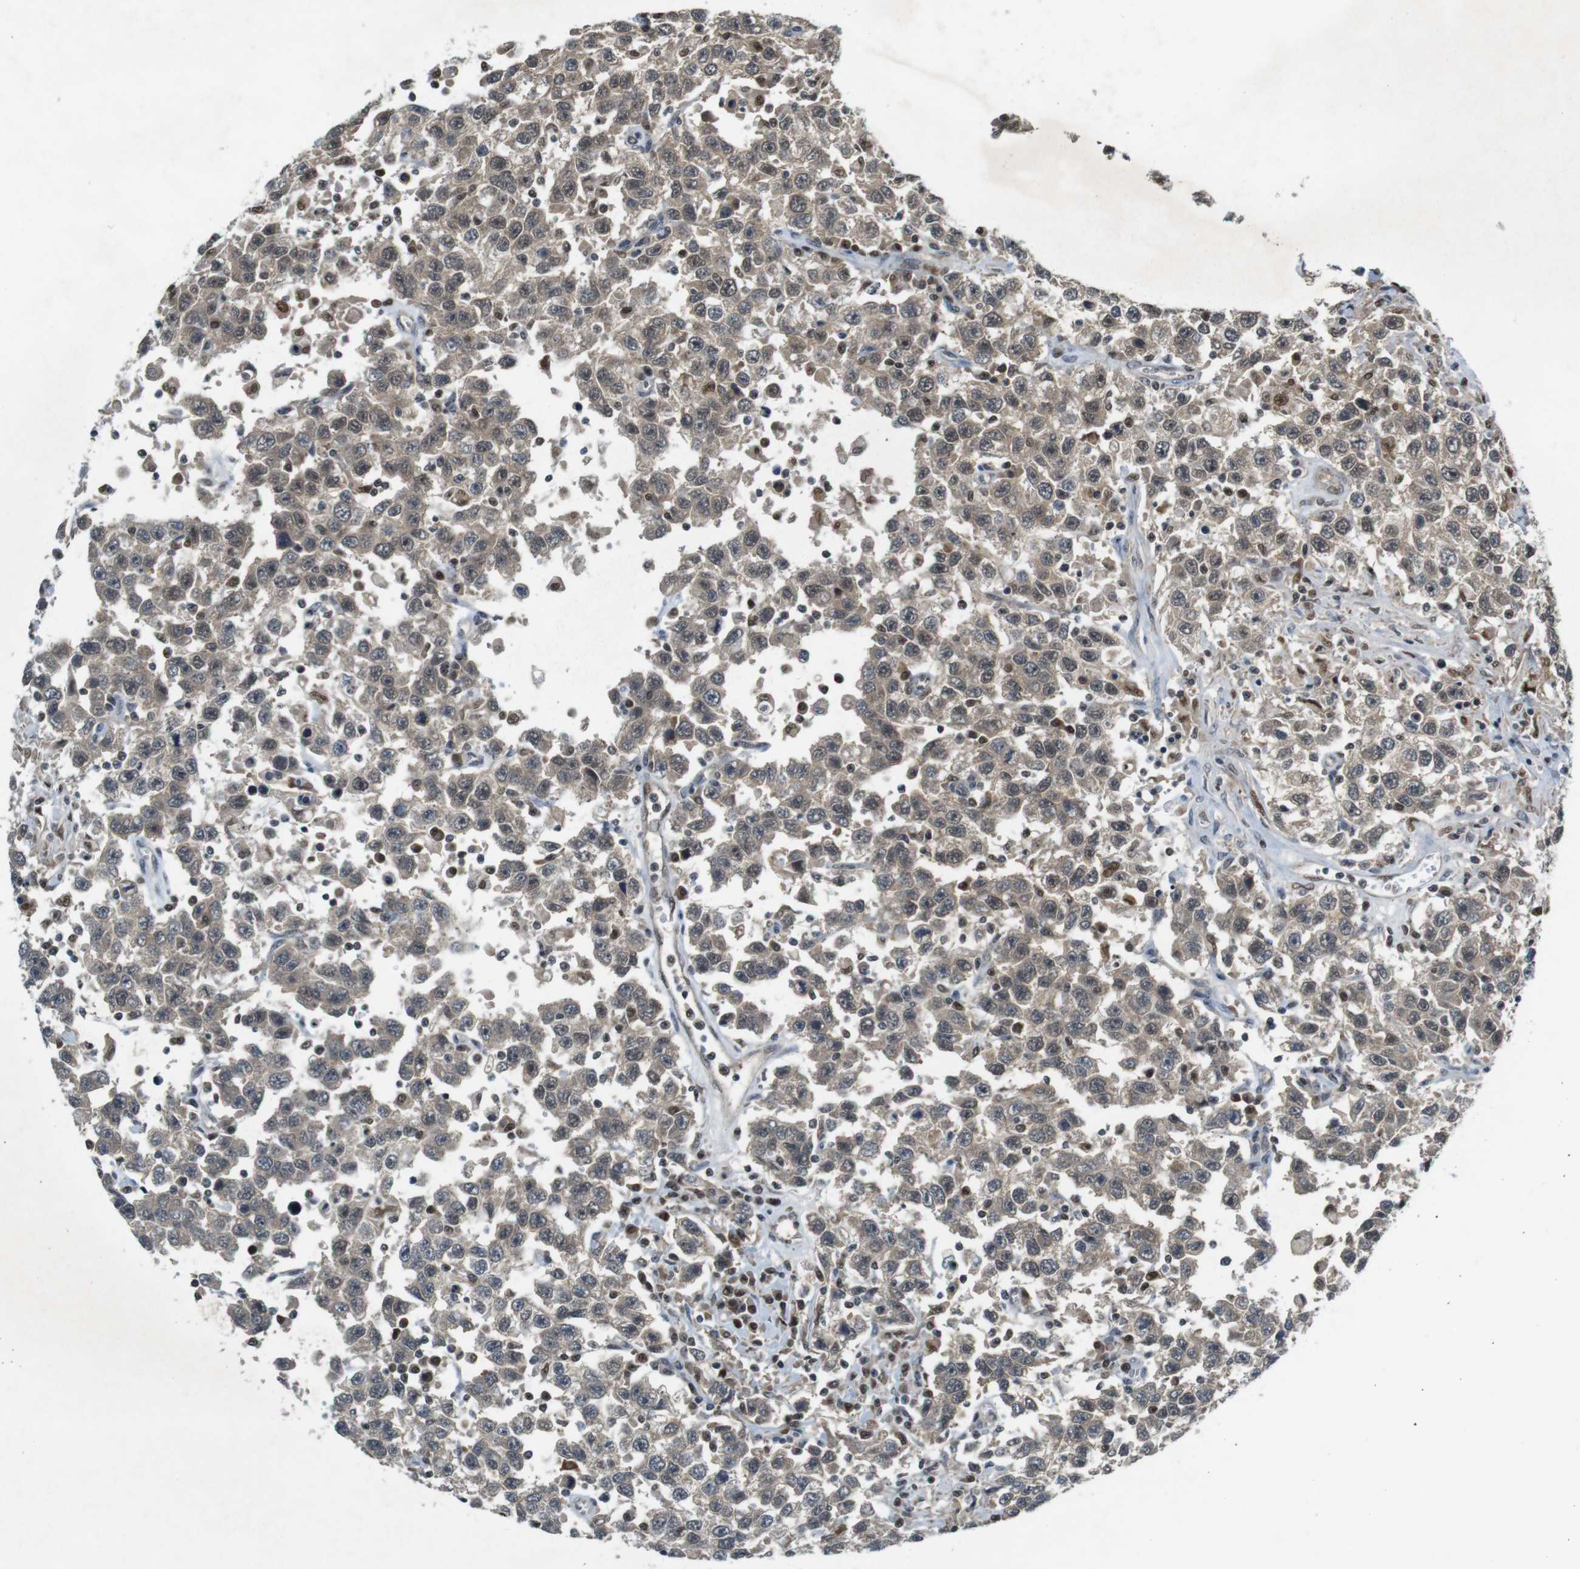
{"staining": {"intensity": "weak", "quantity": ">75%", "location": "cytoplasmic/membranous,nuclear"}, "tissue": "testis cancer", "cell_type": "Tumor cells", "image_type": "cancer", "snomed": [{"axis": "morphology", "description": "Seminoma, NOS"}, {"axis": "topography", "description": "Testis"}], "caption": "Immunohistochemistry (IHC) of testis cancer exhibits low levels of weak cytoplasmic/membranous and nuclear expression in approximately >75% of tumor cells.", "gene": "MAPKAPK5", "patient": {"sex": "male", "age": 41}}